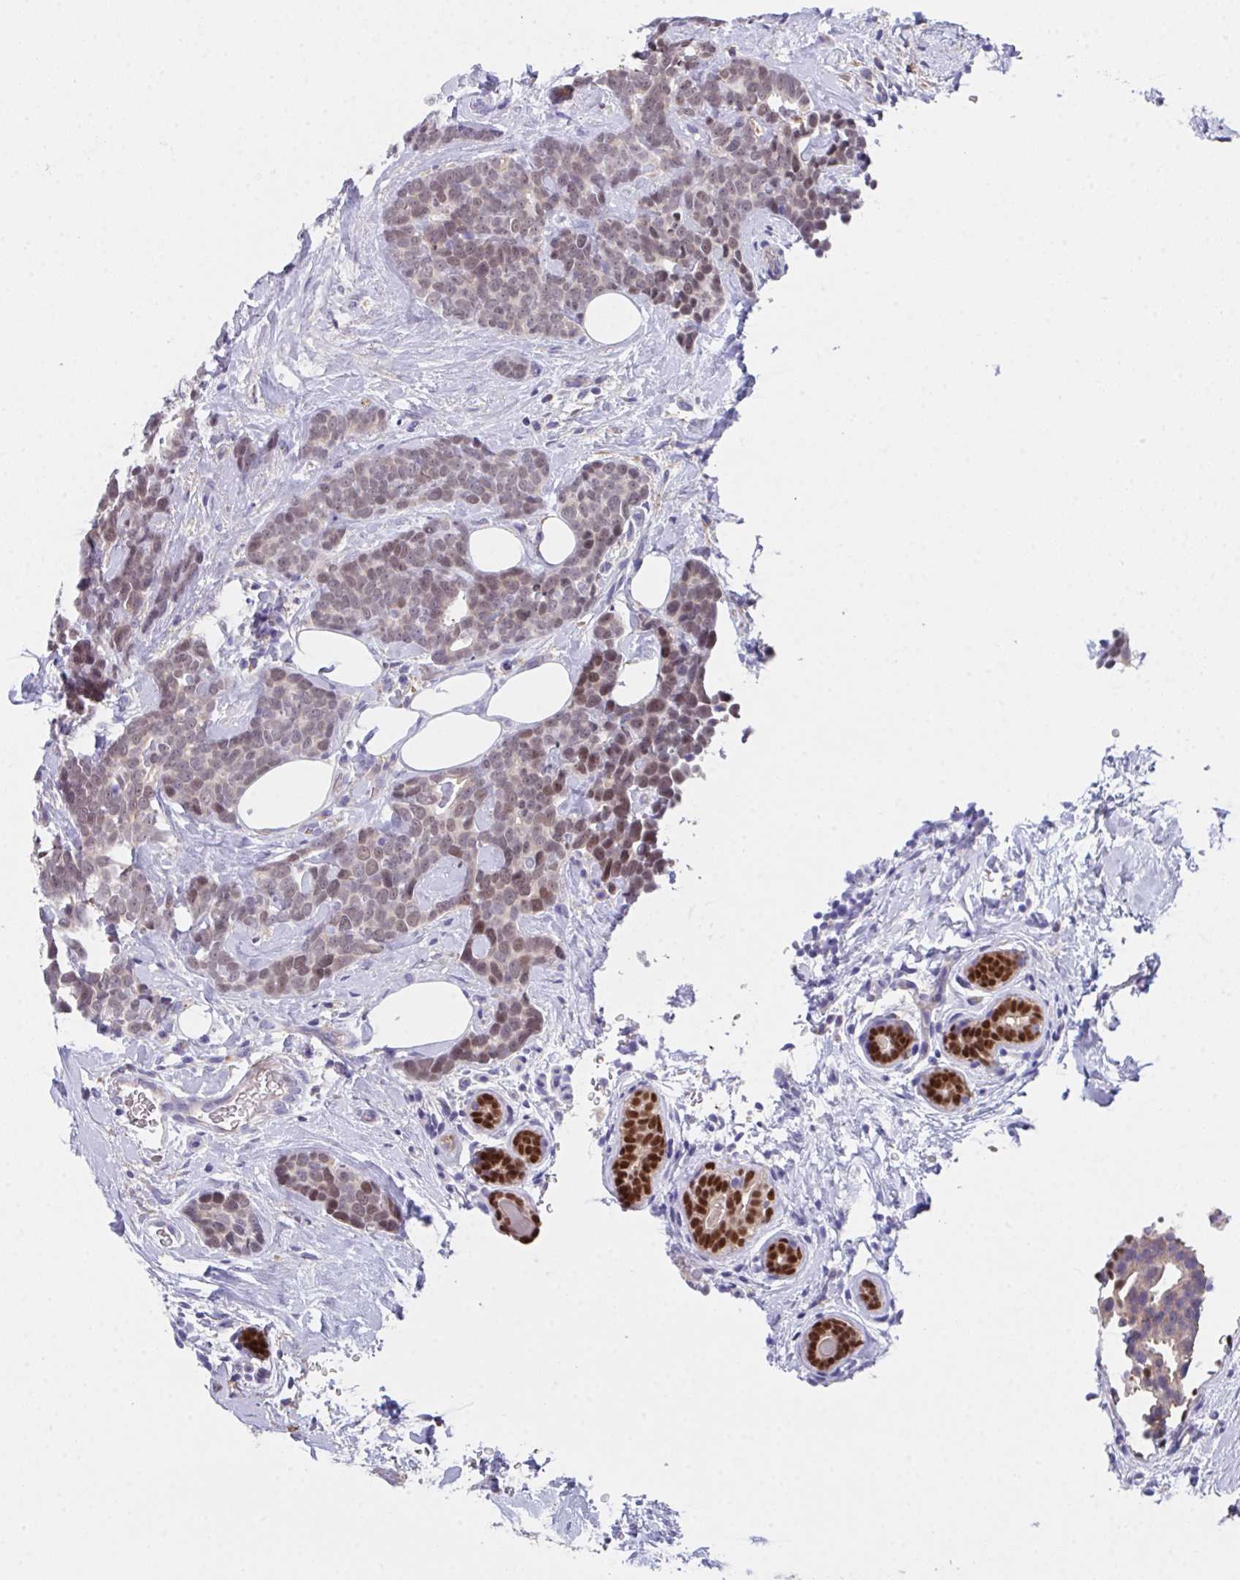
{"staining": {"intensity": "weak", "quantity": "25%-75%", "location": "nuclear"}, "tissue": "breast cancer", "cell_type": "Tumor cells", "image_type": "cancer", "snomed": [{"axis": "morphology", "description": "Duct carcinoma"}, {"axis": "topography", "description": "Breast"}], "caption": "Immunohistochemistry (IHC) micrograph of neoplastic tissue: human intraductal carcinoma (breast) stained using IHC demonstrates low levels of weak protein expression localized specifically in the nuclear of tumor cells, appearing as a nuclear brown color.", "gene": "TFAP2C", "patient": {"sex": "female", "age": 71}}